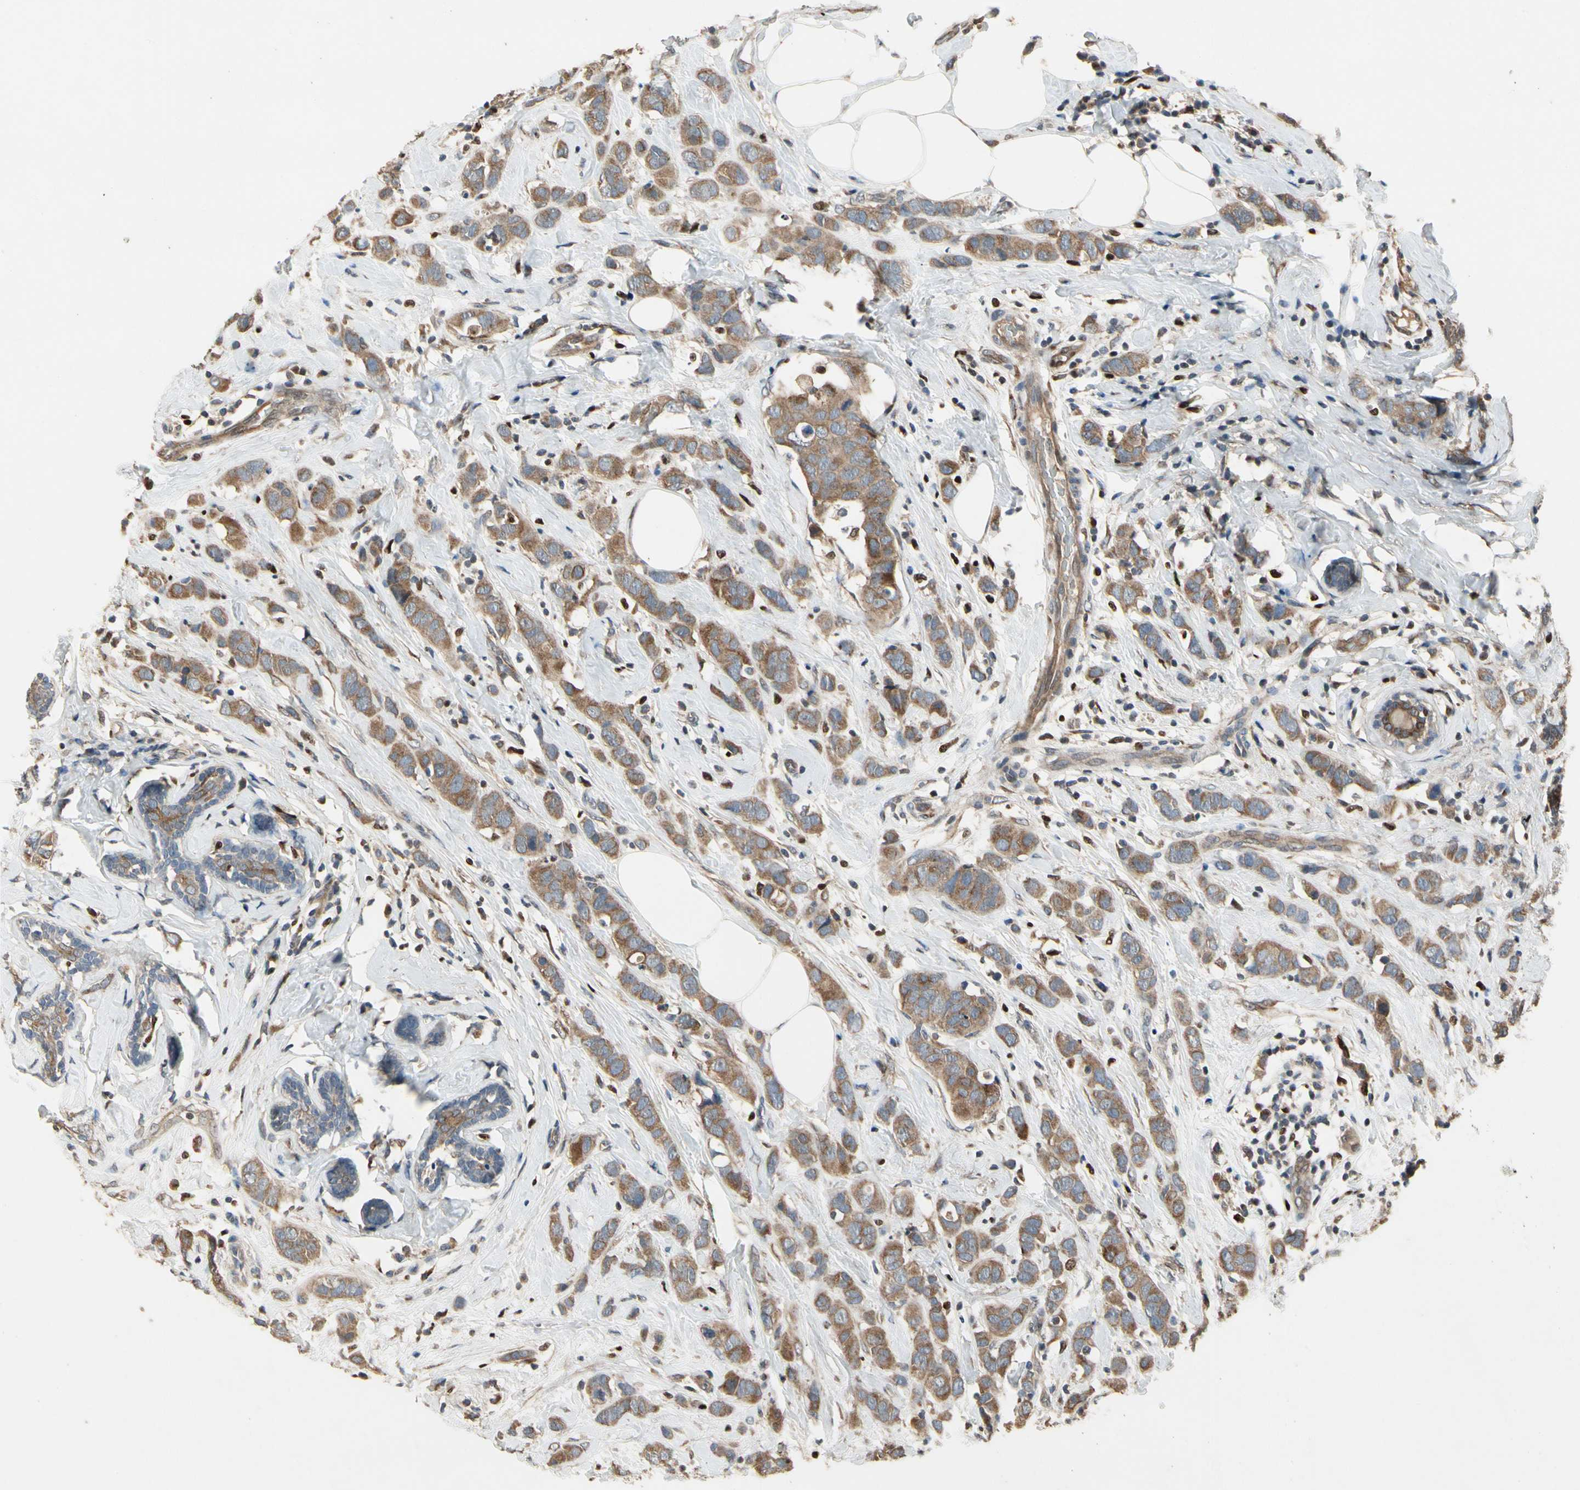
{"staining": {"intensity": "moderate", "quantity": ">75%", "location": "cytoplasmic/membranous"}, "tissue": "breast cancer", "cell_type": "Tumor cells", "image_type": "cancer", "snomed": [{"axis": "morphology", "description": "Normal tissue, NOS"}, {"axis": "morphology", "description": "Duct carcinoma"}, {"axis": "topography", "description": "Breast"}], "caption": "This micrograph reveals breast cancer stained with IHC to label a protein in brown. The cytoplasmic/membranous of tumor cells show moderate positivity for the protein. Nuclei are counter-stained blue.", "gene": "CGREF1", "patient": {"sex": "female", "age": 50}}